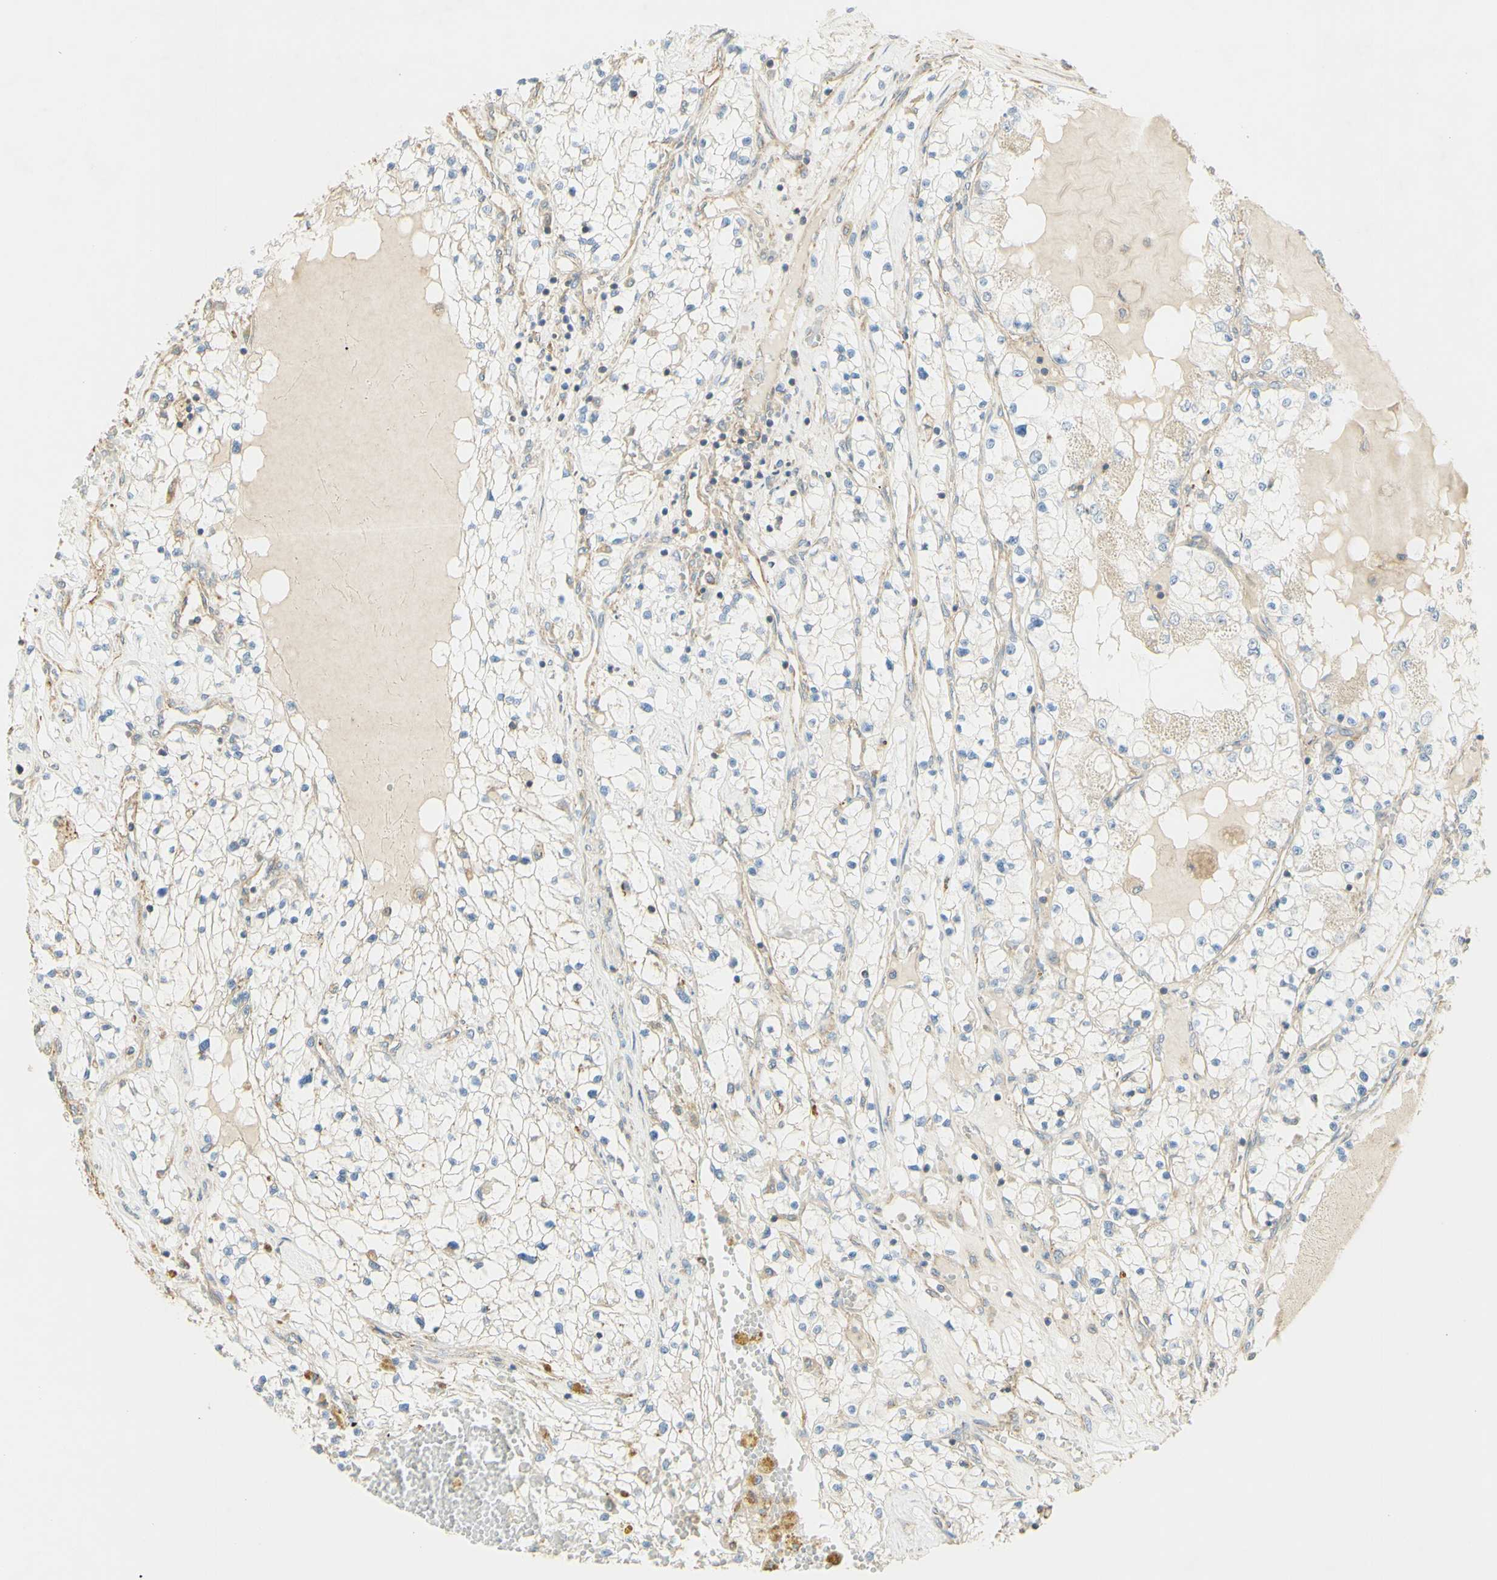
{"staining": {"intensity": "negative", "quantity": "none", "location": "none"}, "tissue": "renal cancer", "cell_type": "Tumor cells", "image_type": "cancer", "snomed": [{"axis": "morphology", "description": "Adenocarcinoma, NOS"}, {"axis": "topography", "description": "Kidney"}], "caption": "There is no significant expression in tumor cells of renal adenocarcinoma. (Immunohistochemistry (ihc), brightfield microscopy, high magnification).", "gene": "IKBKG", "patient": {"sex": "male", "age": 68}}